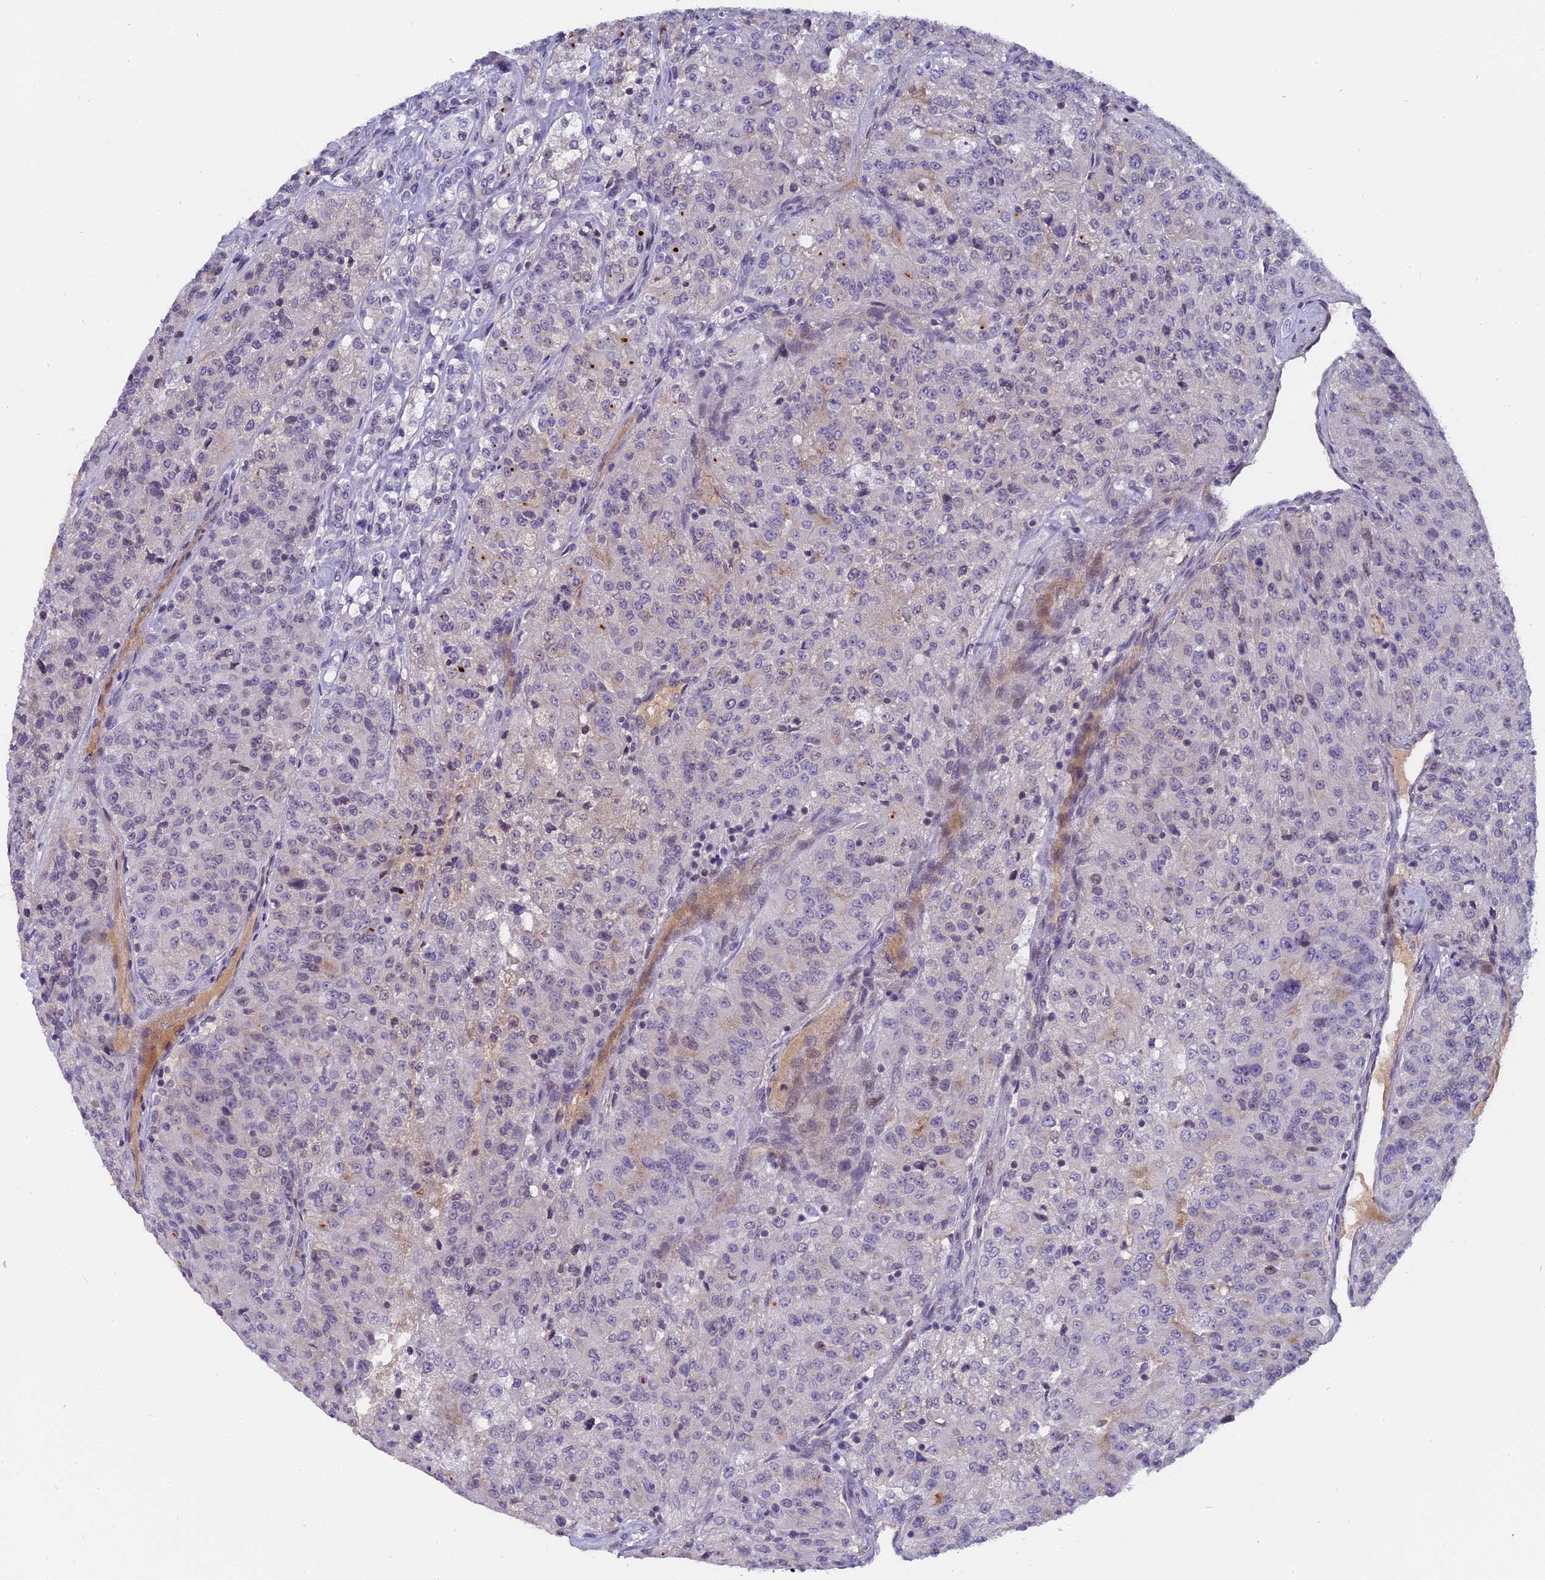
{"staining": {"intensity": "negative", "quantity": "none", "location": "none"}, "tissue": "renal cancer", "cell_type": "Tumor cells", "image_type": "cancer", "snomed": [{"axis": "morphology", "description": "Adenocarcinoma, NOS"}, {"axis": "topography", "description": "Kidney"}], "caption": "A high-resolution image shows immunohistochemistry (IHC) staining of renal cancer, which exhibits no significant positivity in tumor cells. The staining is performed using DAB brown chromogen with nuclei counter-stained in using hematoxylin.", "gene": "PYGO1", "patient": {"sex": "female", "age": 63}}